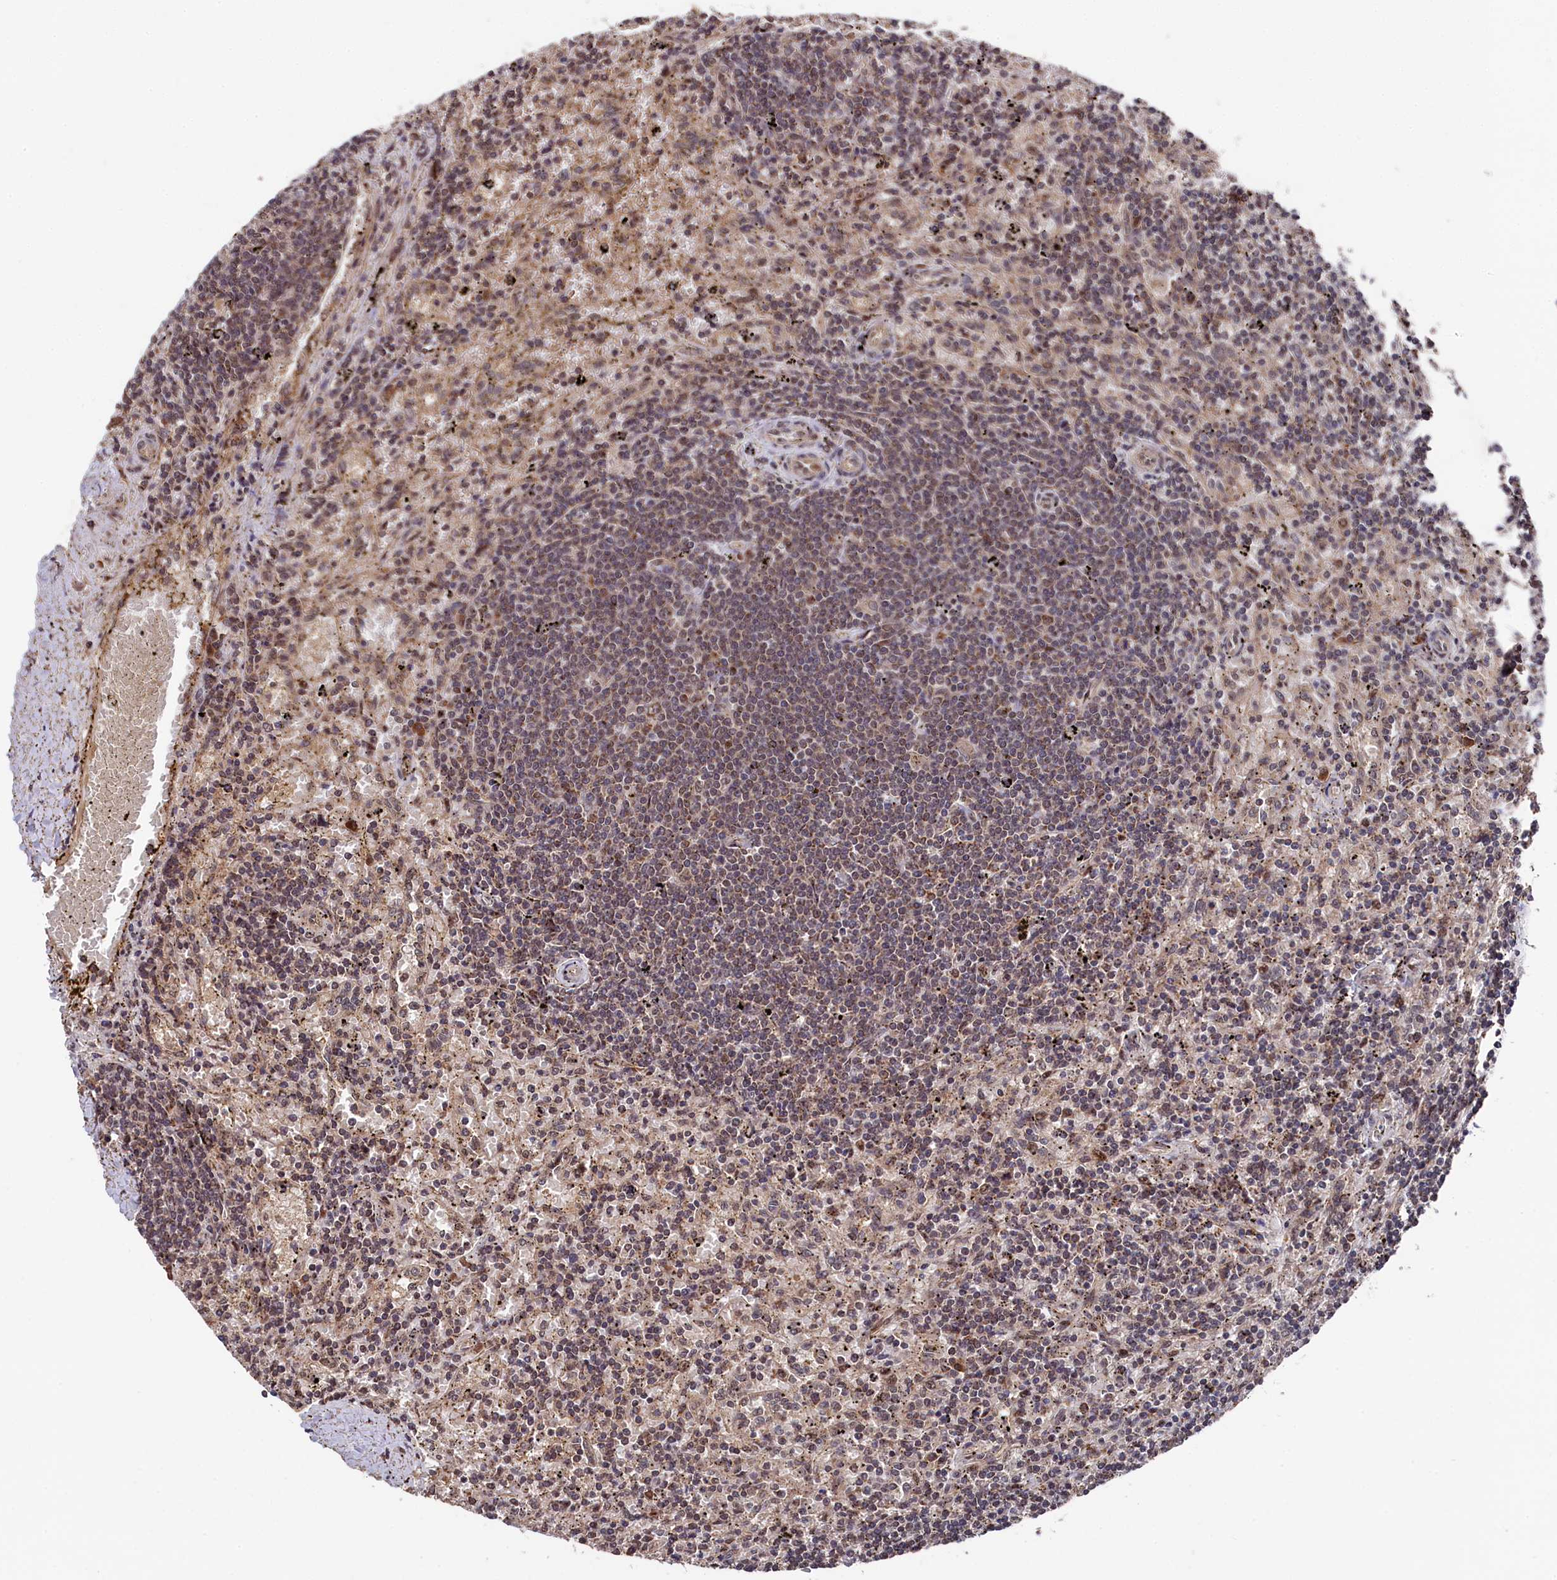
{"staining": {"intensity": "weak", "quantity": "25%-75%", "location": "cytoplasmic/membranous"}, "tissue": "lymphoma", "cell_type": "Tumor cells", "image_type": "cancer", "snomed": [{"axis": "morphology", "description": "Malignant lymphoma, non-Hodgkin's type, Low grade"}, {"axis": "topography", "description": "Spleen"}], "caption": "Low-grade malignant lymphoma, non-Hodgkin's type stained for a protein (brown) displays weak cytoplasmic/membranous positive staining in approximately 25%-75% of tumor cells.", "gene": "CLPX", "patient": {"sex": "male", "age": 76}}